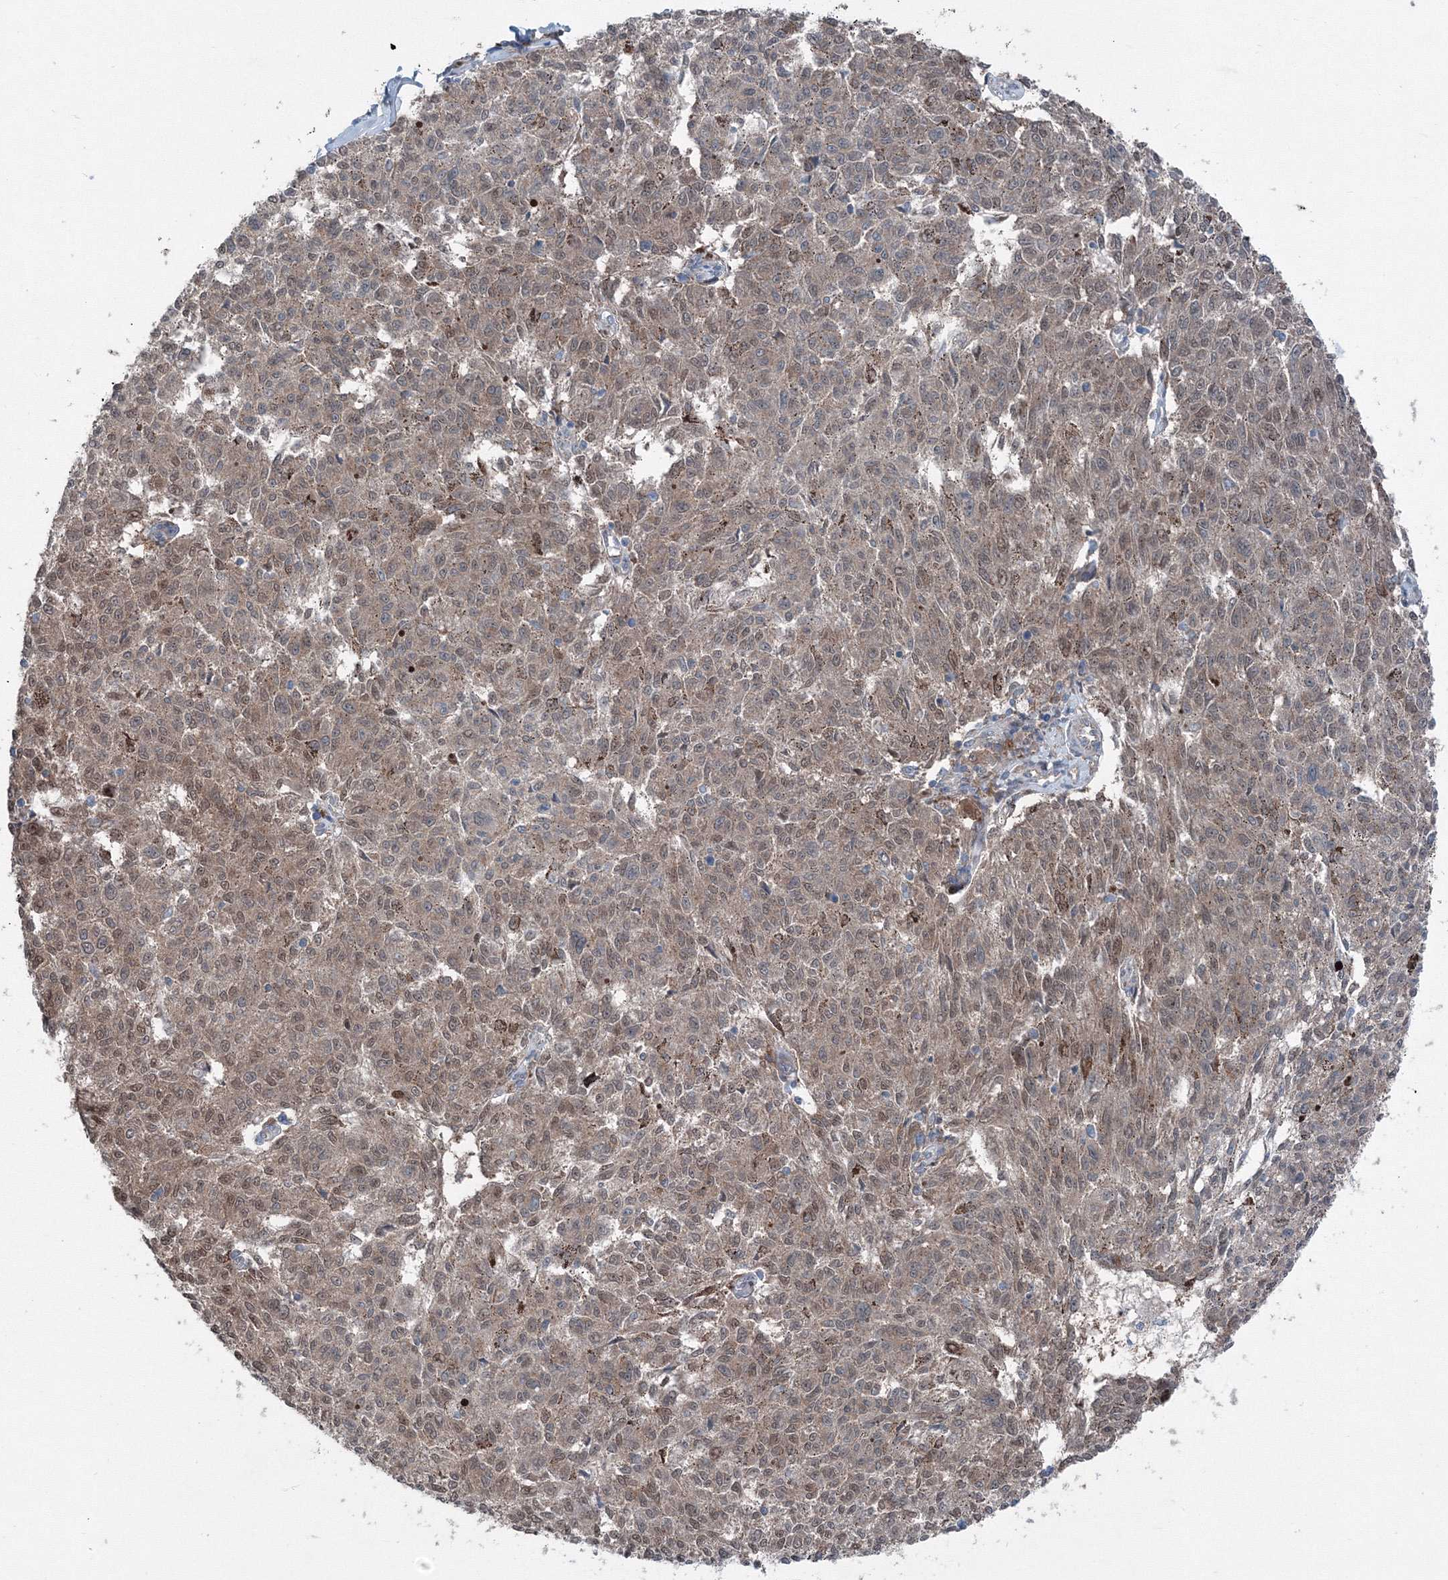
{"staining": {"intensity": "moderate", "quantity": ">75%", "location": "cytoplasmic/membranous,nuclear"}, "tissue": "melanoma", "cell_type": "Tumor cells", "image_type": "cancer", "snomed": [{"axis": "morphology", "description": "Malignant melanoma, NOS"}, {"axis": "topography", "description": "Skin"}], "caption": "The photomicrograph exhibits a brown stain indicating the presence of a protein in the cytoplasmic/membranous and nuclear of tumor cells in melanoma. Ihc stains the protein of interest in brown and the nuclei are stained blue.", "gene": "TPRKB", "patient": {"sex": "female", "age": 72}}